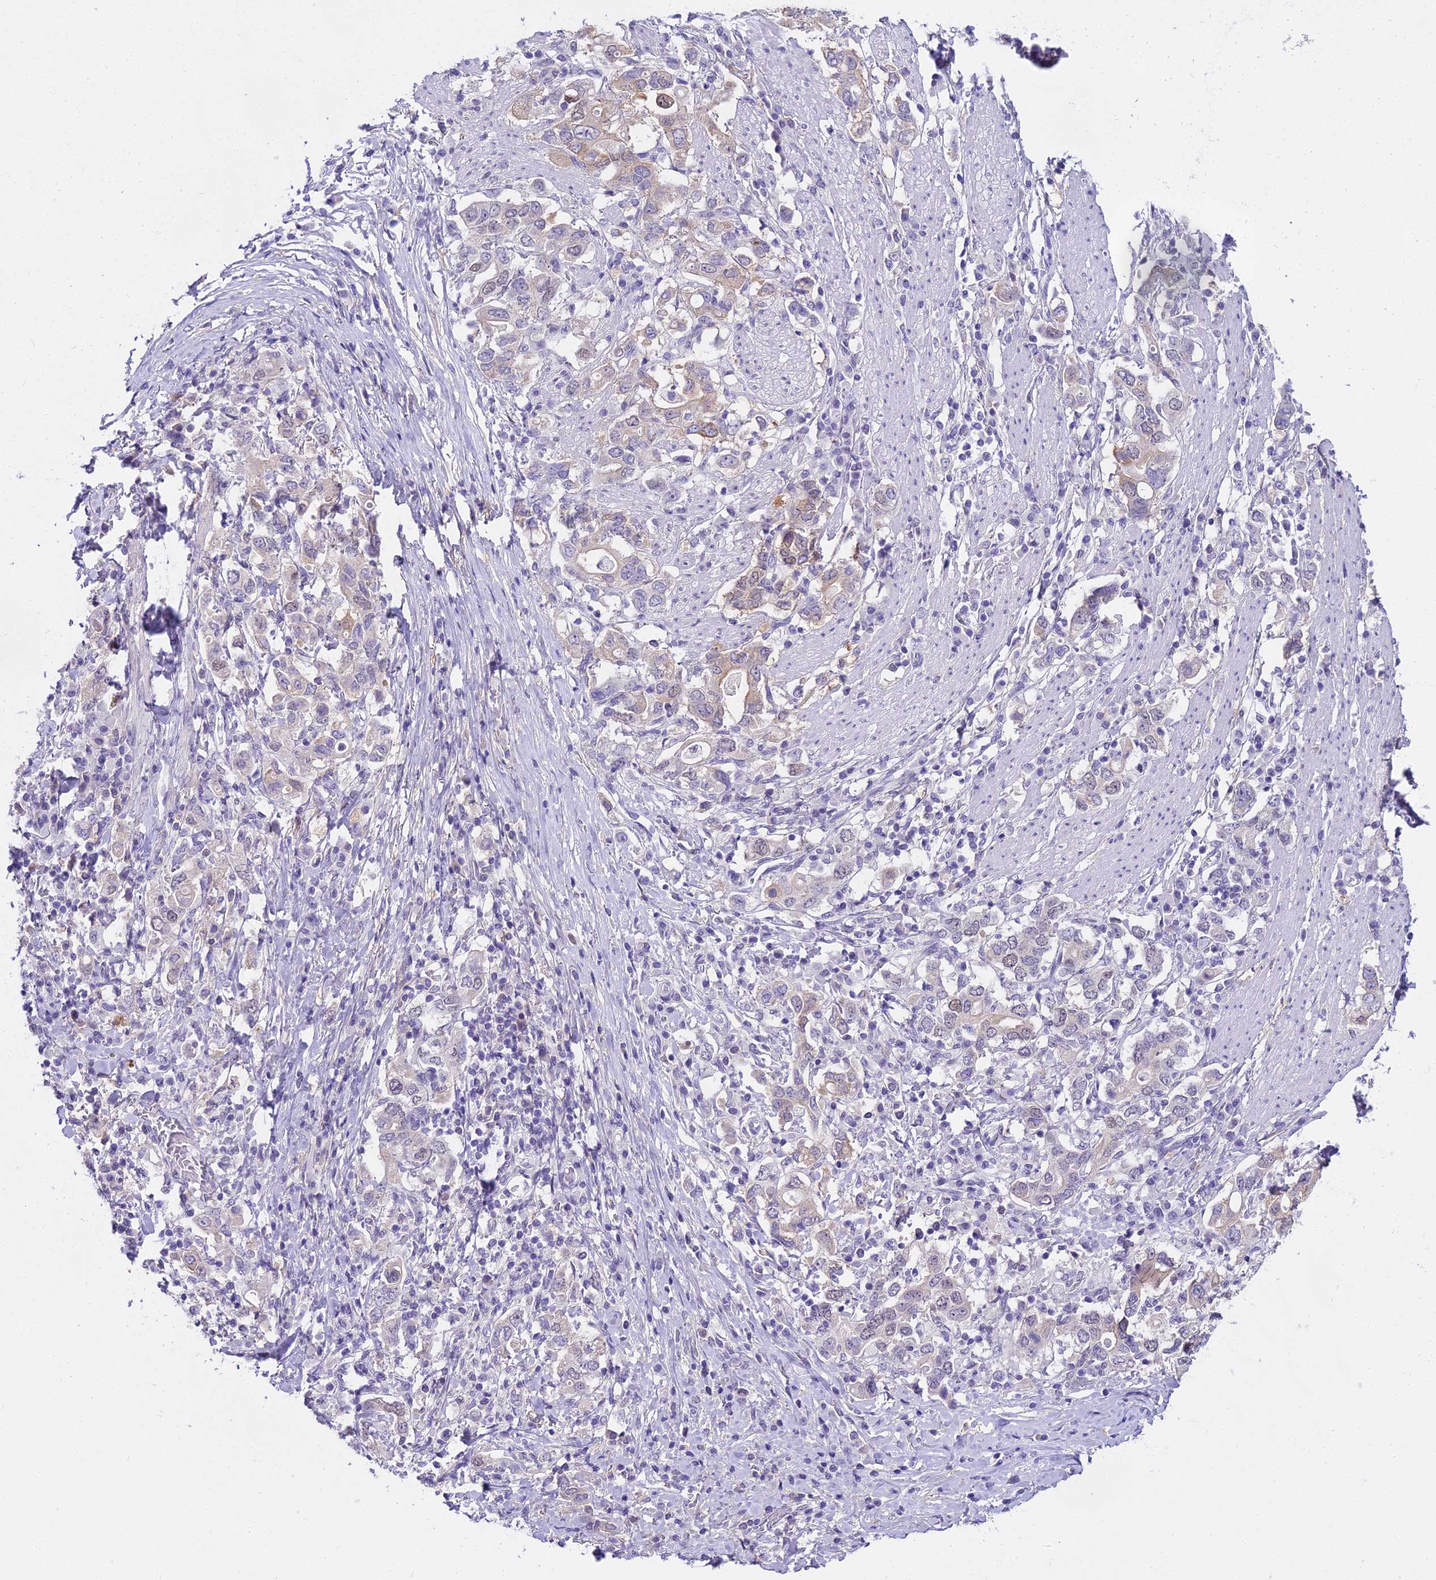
{"staining": {"intensity": "weak", "quantity": "<25%", "location": "nuclear"}, "tissue": "stomach cancer", "cell_type": "Tumor cells", "image_type": "cancer", "snomed": [{"axis": "morphology", "description": "Adenocarcinoma, NOS"}, {"axis": "topography", "description": "Stomach, upper"}, {"axis": "topography", "description": "Stomach"}], "caption": "An immunohistochemistry (IHC) photomicrograph of stomach adenocarcinoma is shown. There is no staining in tumor cells of stomach adenocarcinoma.", "gene": "MAT2A", "patient": {"sex": "male", "age": 62}}